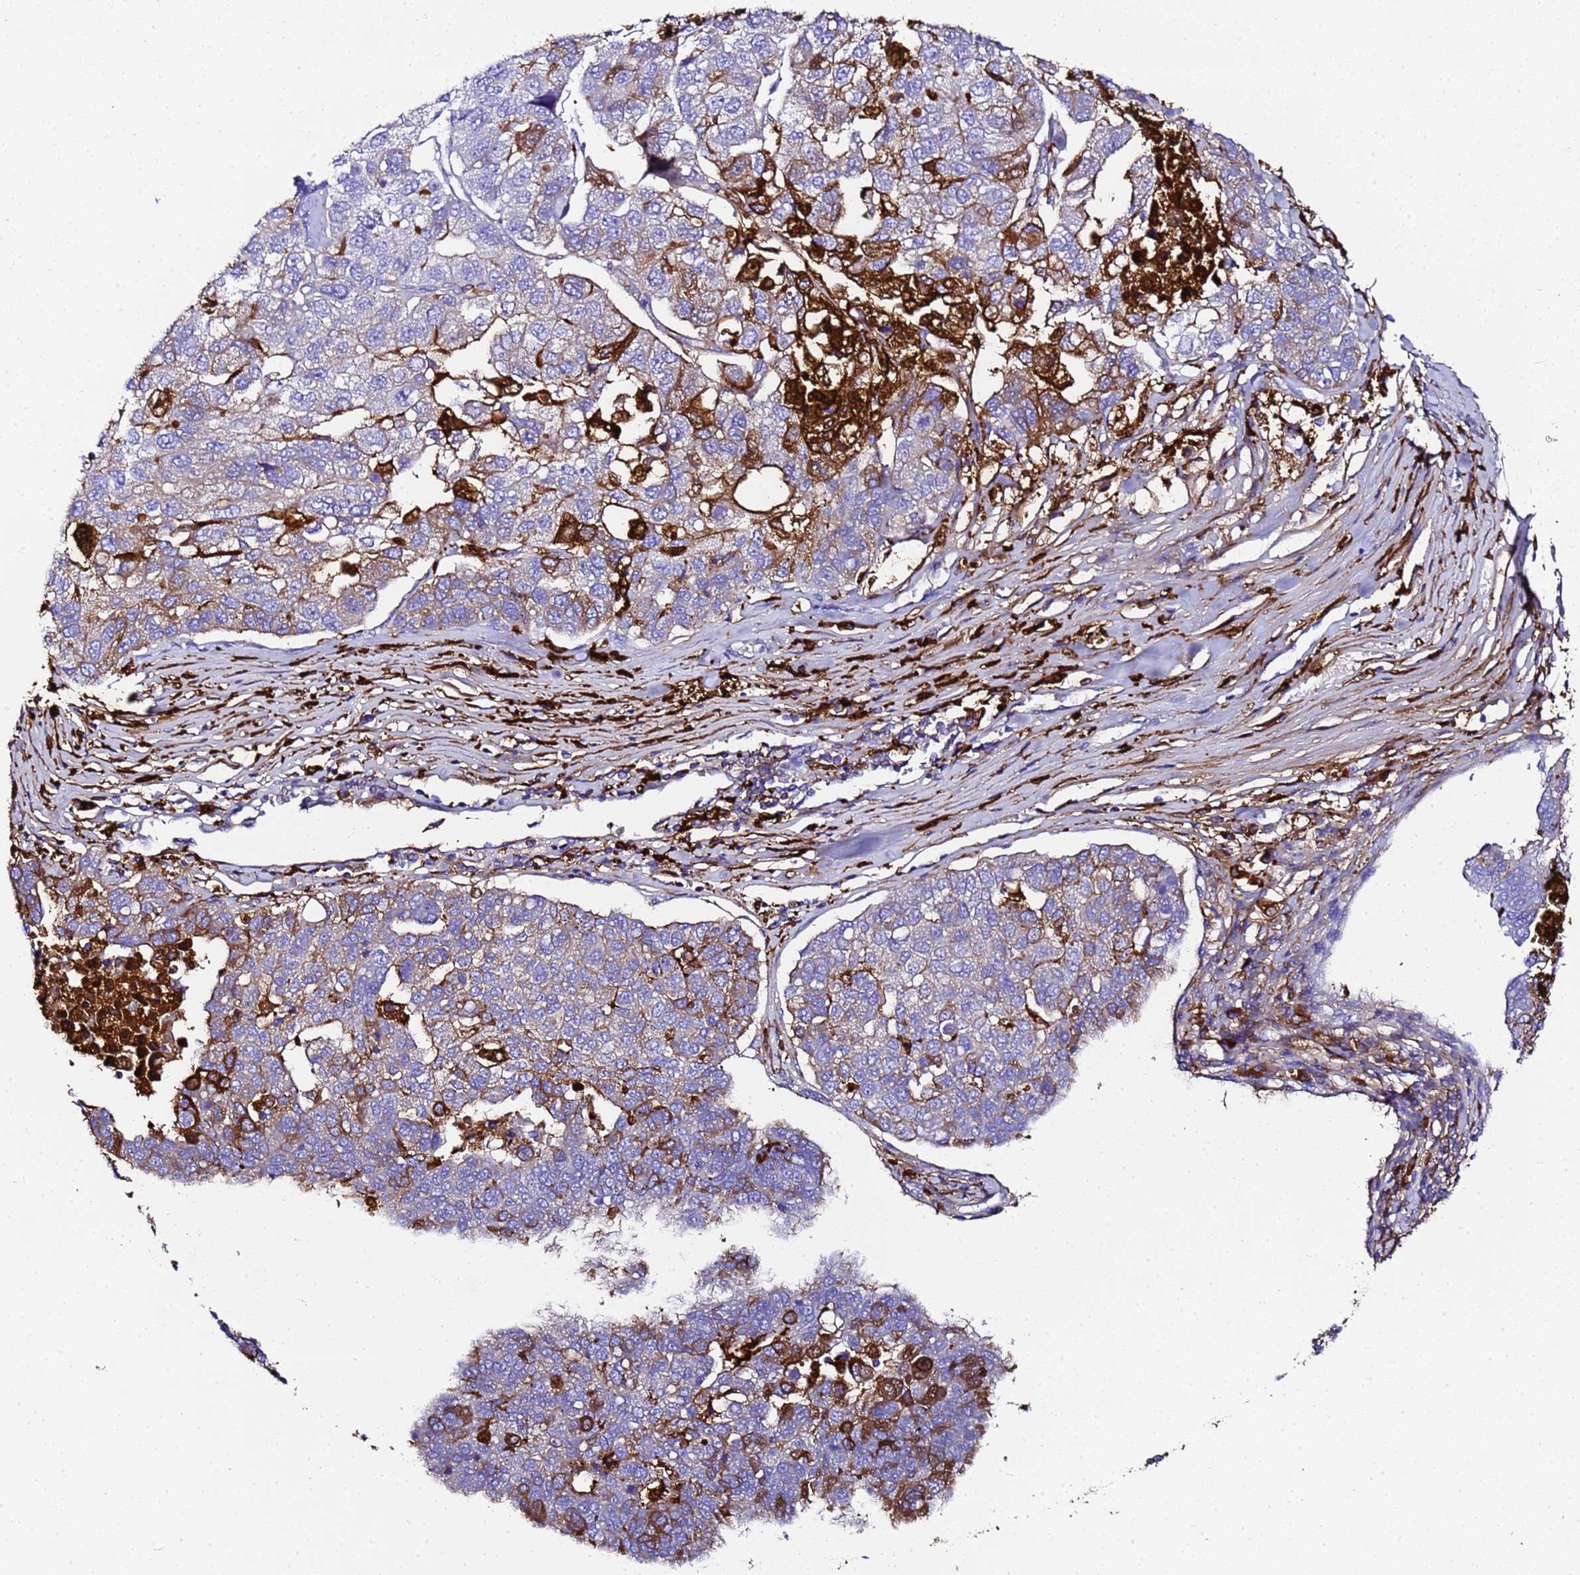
{"staining": {"intensity": "strong", "quantity": "<25%", "location": "cytoplasmic/membranous"}, "tissue": "pancreatic cancer", "cell_type": "Tumor cells", "image_type": "cancer", "snomed": [{"axis": "morphology", "description": "Adenocarcinoma, NOS"}, {"axis": "topography", "description": "Pancreas"}], "caption": "DAB (3,3'-diaminobenzidine) immunohistochemical staining of pancreatic adenocarcinoma displays strong cytoplasmic/membranous protein expression in about <25% of tumor cells. (IHC, brightfield microscopy, high magnification).", "gene": "FTL", "patient": {"sex": "female", "age": 61}}